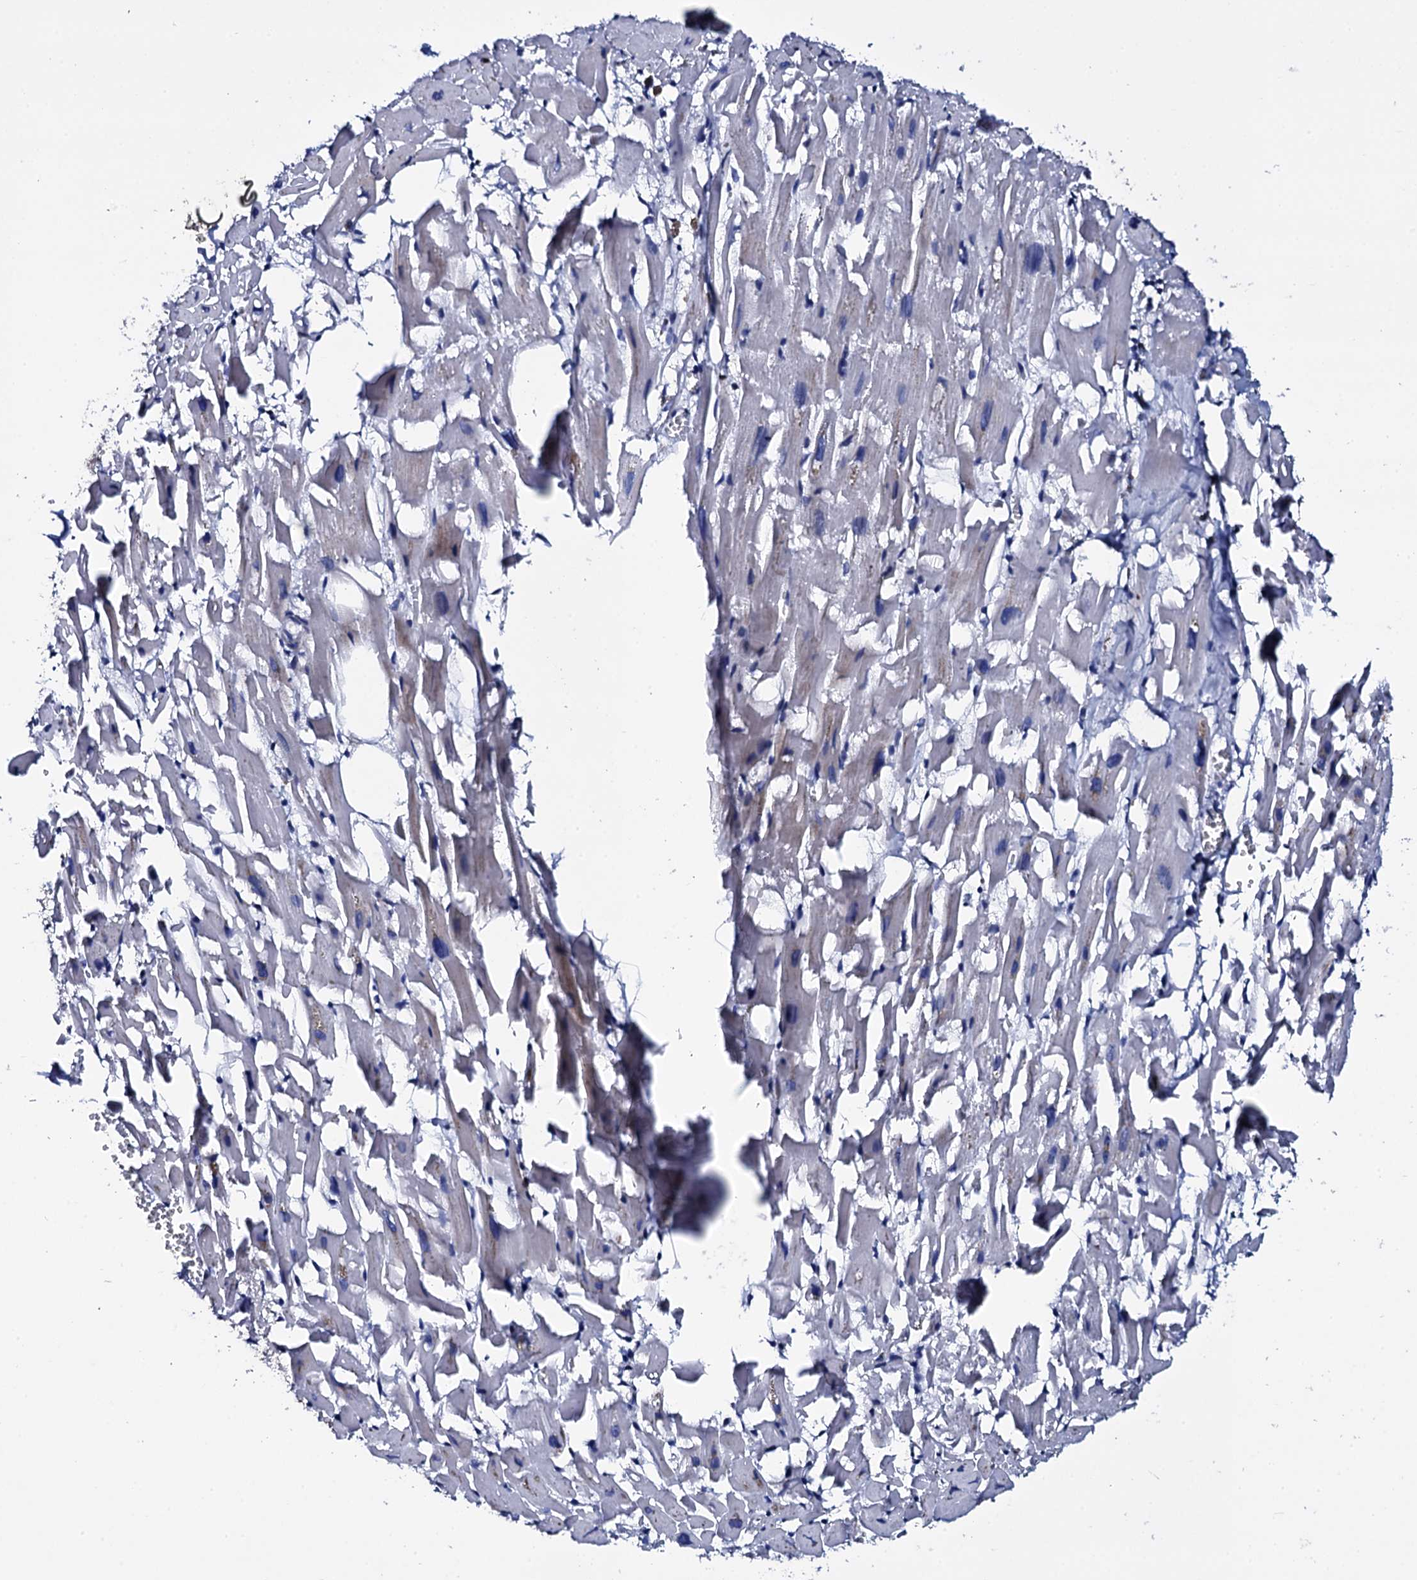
{"staining": {"intensity": "negative", "quantity": "none", "location": "none"}, "tissue": "heart muscle", "cell_type": "Cardiomyocytes", "image_type": "normal", "snomed": [{"axis": "morphology", "description": "Normal tissue, NOS"}, {"axis": "topography", "description": "Heart"}], "caption": "There is no significant staining in cardiomyocytes of heart muscle.", "gene": "NPM2", "patient": {"sex": "female", "age": 64}}